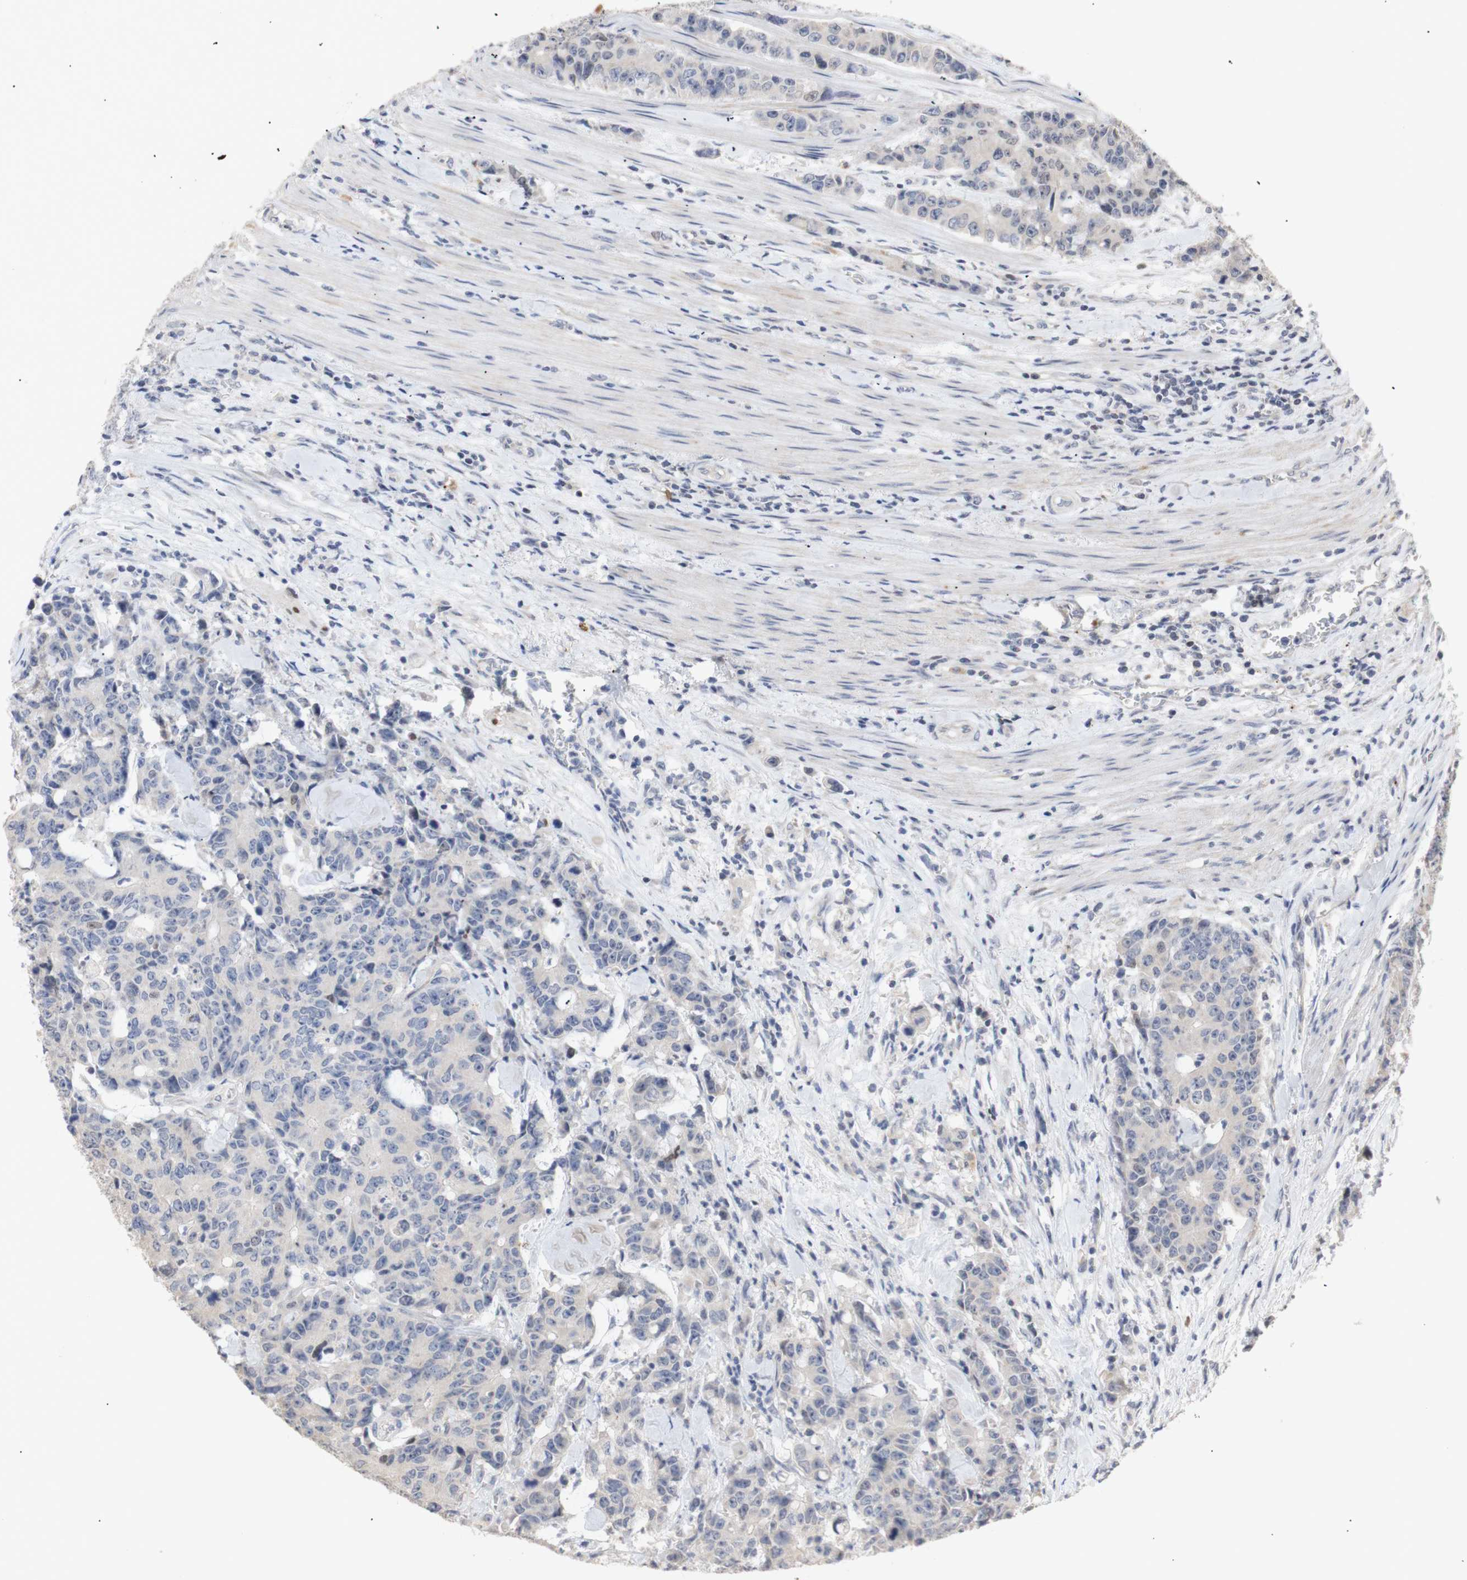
{"staining": {"intensity": "negative", "quantity": "none", "location": "none"}, "tissue": "colorectal cancer", "cell_type": "Tumor cells", "image_type": "cancer", "snomed": [{"axis": "morphology", "description": "Adenocarcinoma, NOS"}, {"axis": "topography", "description": "Colon"}], "caption": "Tumor cells are negative for brown protein staining in adenocarcinoma (colorectal).", "gene": "FOSB", "patient": {"sex": "female", "age": 86}}